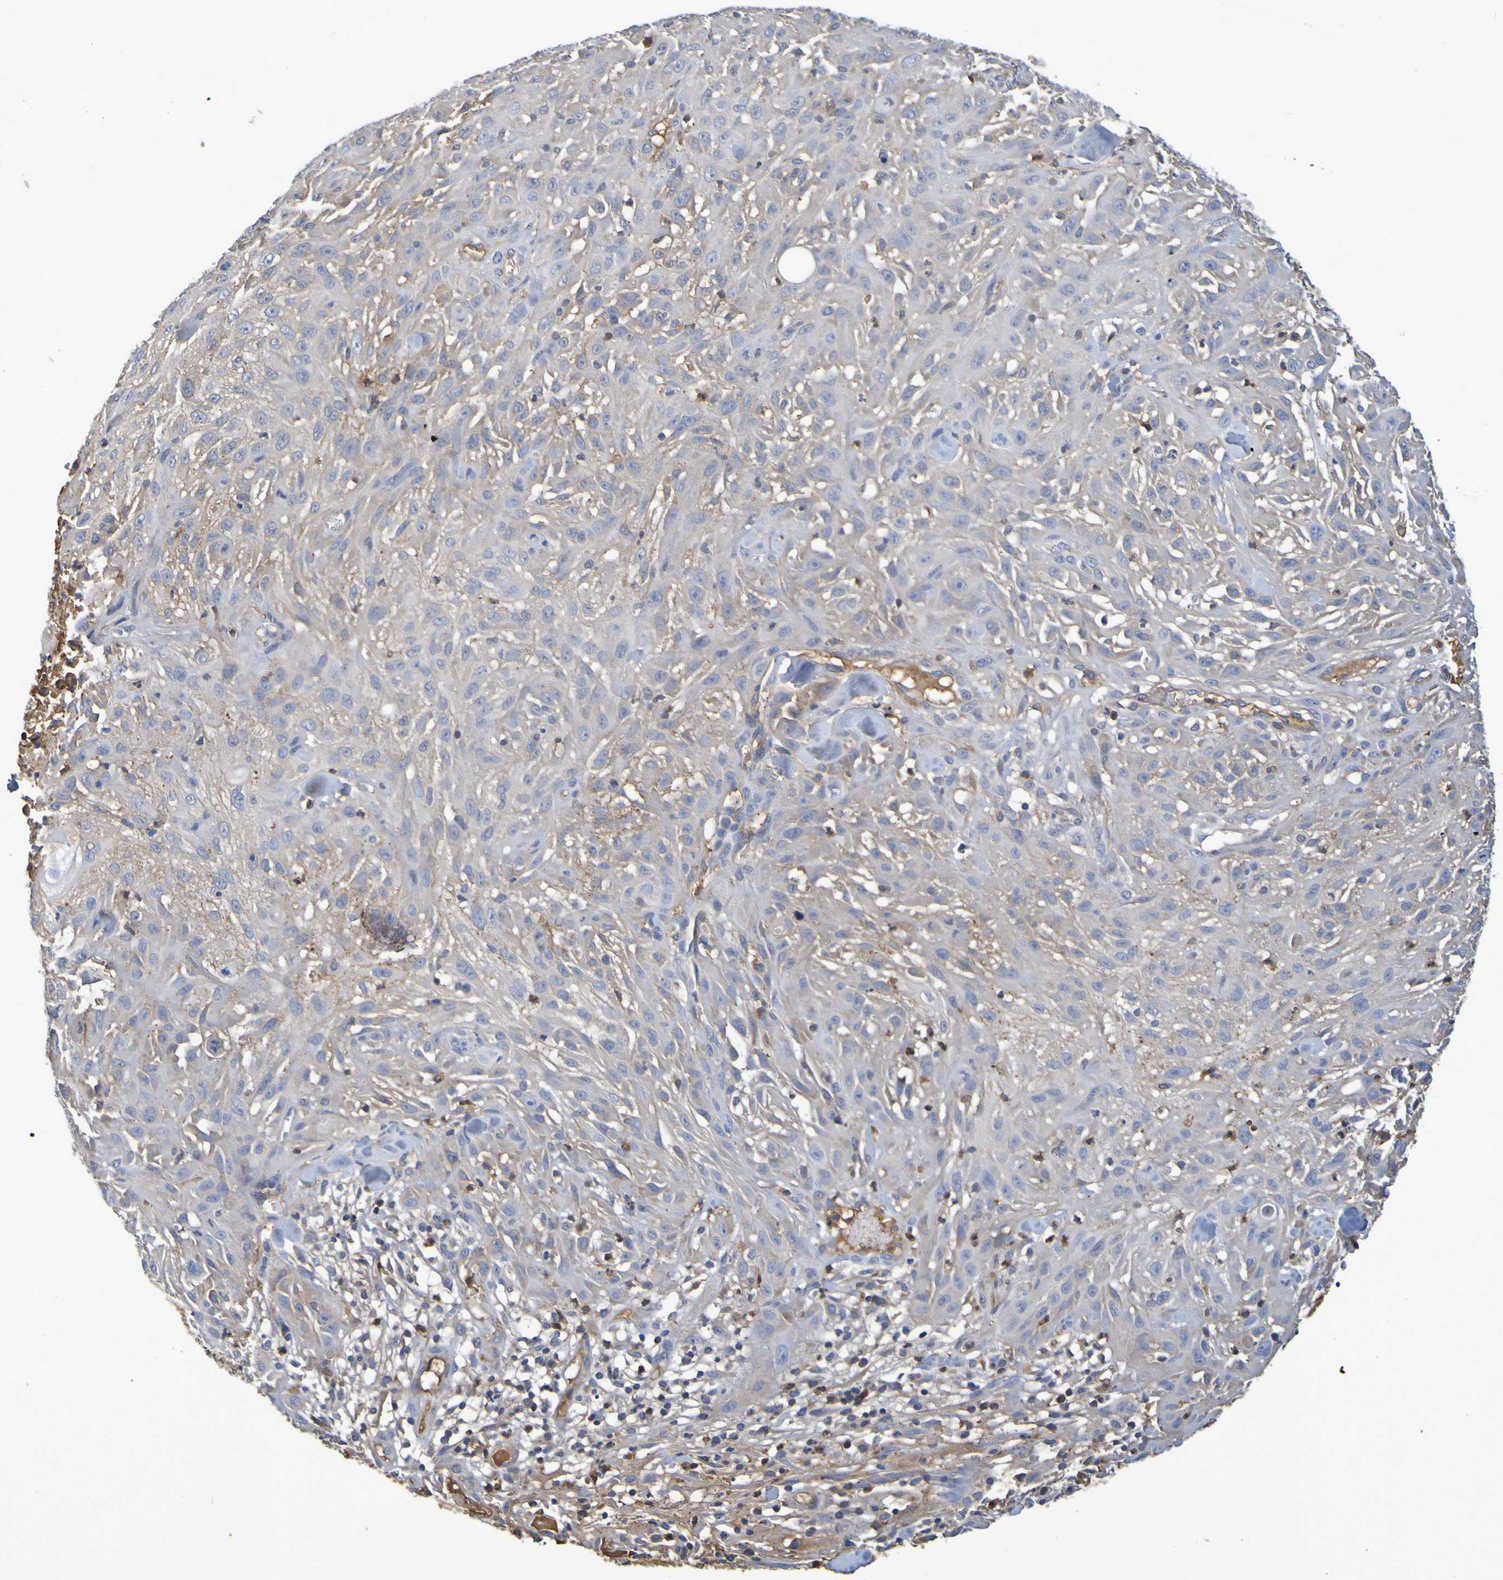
{"staining": {"intensity": "weak", "quantity": "25%-75%", "location": "cytoplasmic/membranous"}, "tissue": "skin cancer", "cell_type": "Tumor cells", "image_type": "cancer", "snomed": [{"axis": "morphology", "description": "Squamous cell carcinoma, NOS"}, {"axis": "topography", "description": "Skin"}], "caption": "Squamous cell carcinoma (skin) stained with IHC shows weak cytoplasmic/membranous expression in approximately 25%-75% of tumor cells.", "gene": "GAB3", "patient": {"sex": "male", "age": 75}}